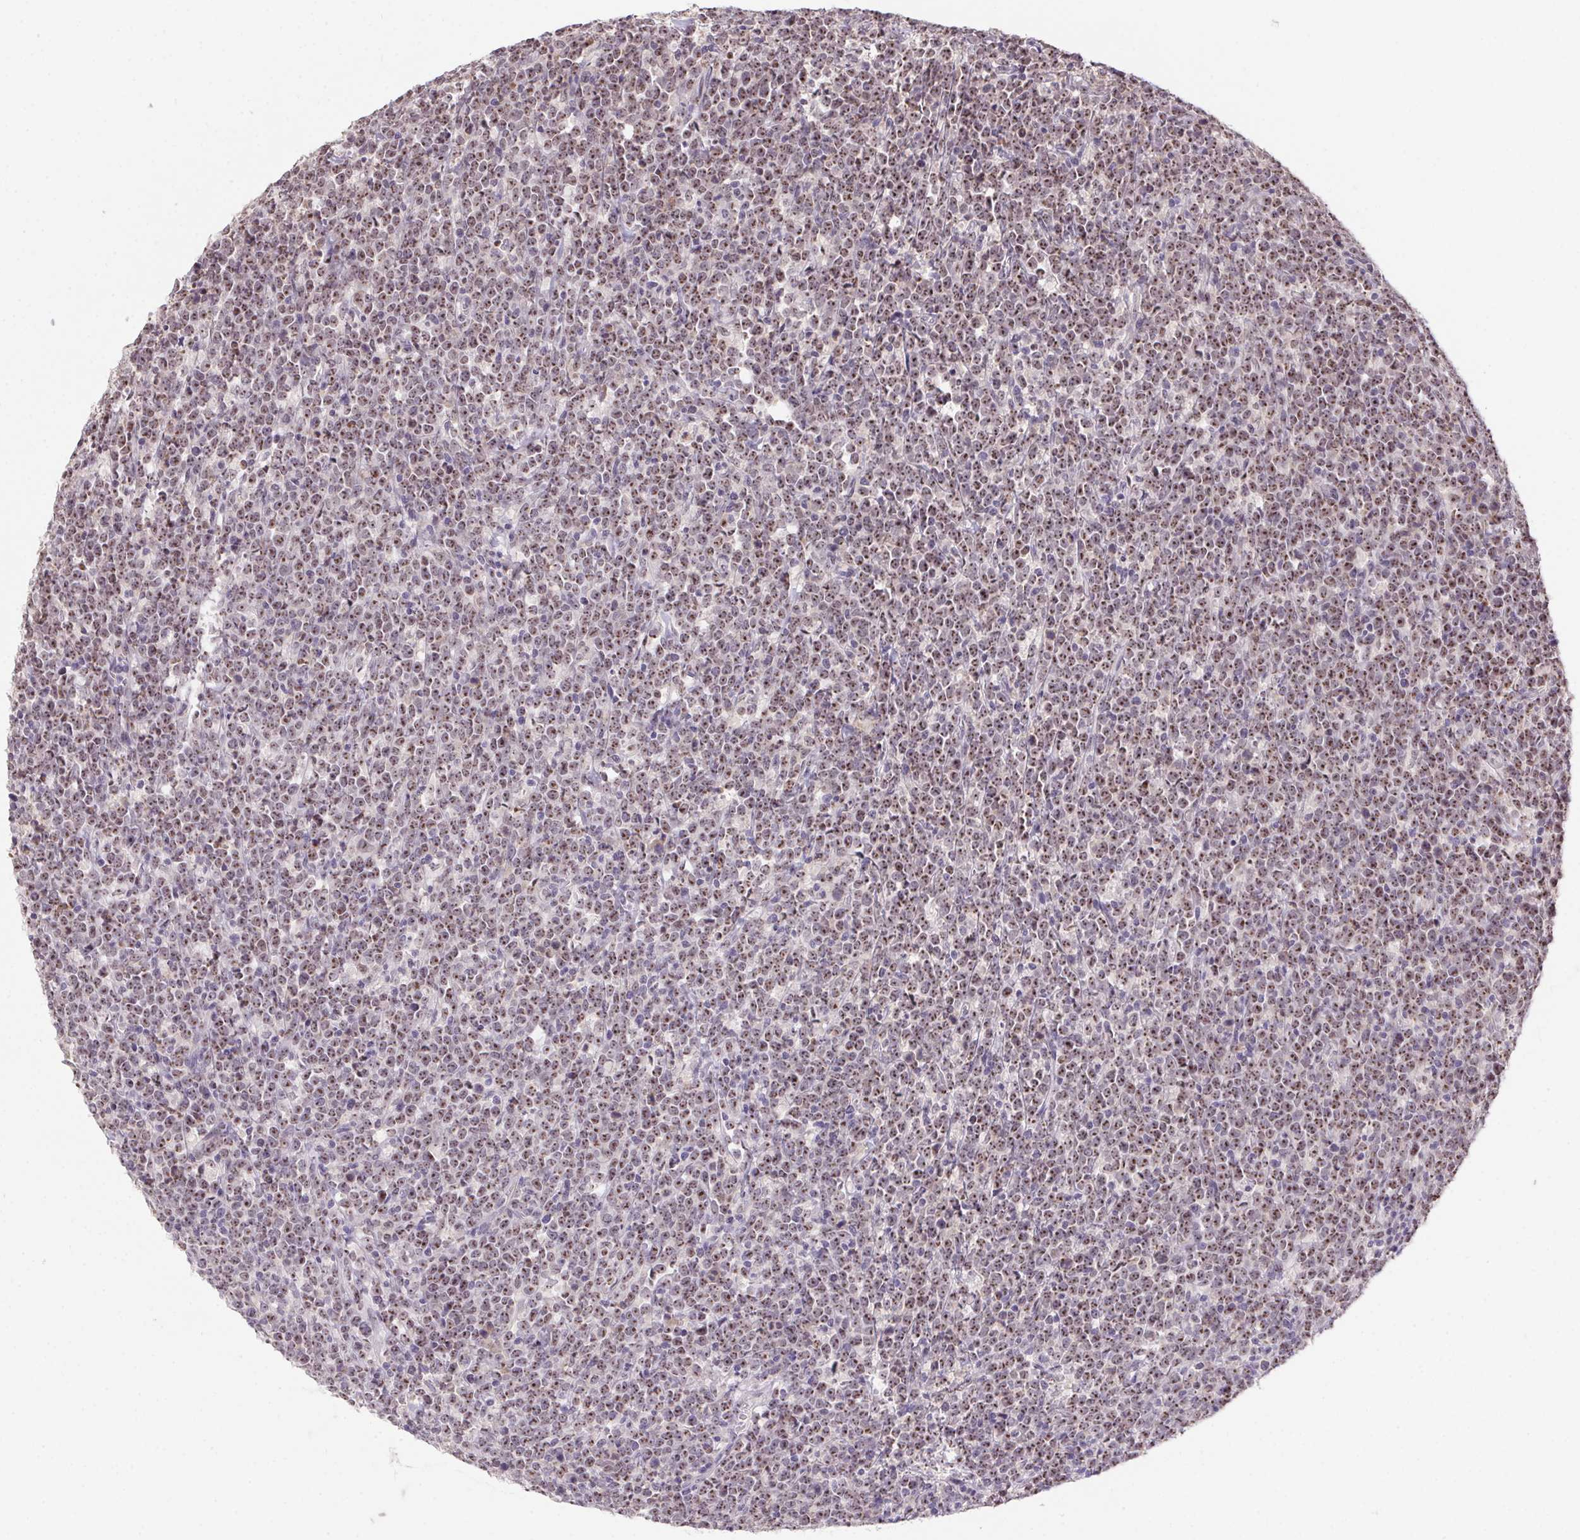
{"staining": {"intensity": "moderate", "quantity": ">75%", "location": "nuclear"}, "tissue": "lymphoma", "cell_type": "Tumor cells", "image_type": "cancer", "snomed": [{"axis": "morphology", "description": "Malignant lymphoma, non-Hodgkin's type, High grade"}, {"axis": "topography", "description": "Small intestine"}], "caption": "The immunohistochemical stain highlights moderate nuclear positivity in tumor cells of high-grade malignant lymphoma, non-Hodgkin's type tissue. (DAB IHC, brown staining for protein, blue staining for nuclei).", "gene": "BATF2", "patient": {"sex": "female", "age": 56}}